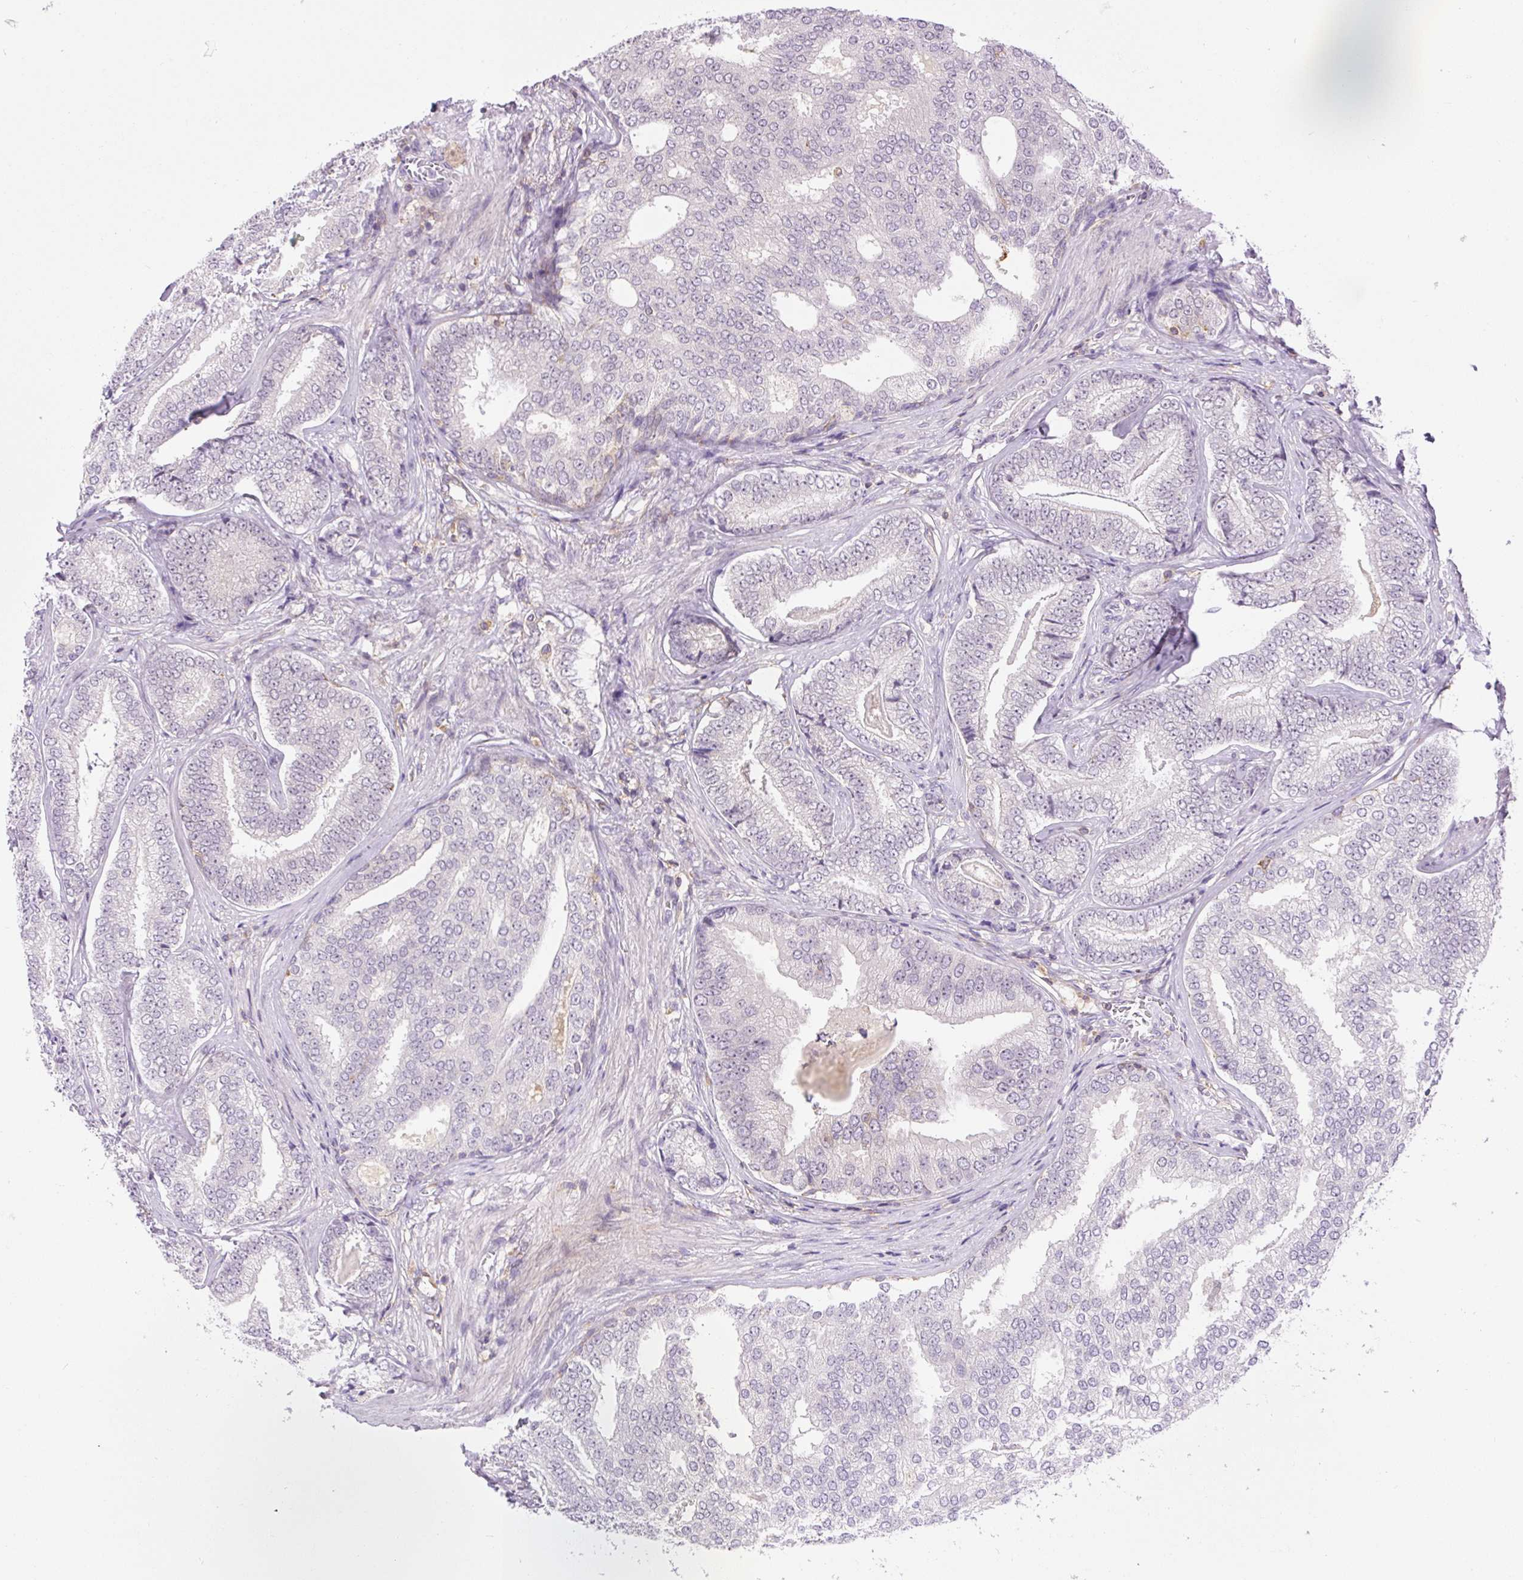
{"staining": {"intensity": "negative", "quantity": "none", "location": "none"}, "tissue": "prostate cancer", "cell_type": "Tumor cells", "image_type": "cancer", "snomed": [{"axis": "morphology", "description": "Adenocarcinoma, Low grade"}, {"axis": "topography", "description": "Prostate"}], "caption": "Micrograph shows no significant protein expression in tumor cells of adenocarcinoma (low-grade) (prostate).", "gene": "CARD11", "patient": {"sex": "male", "age": 63}}